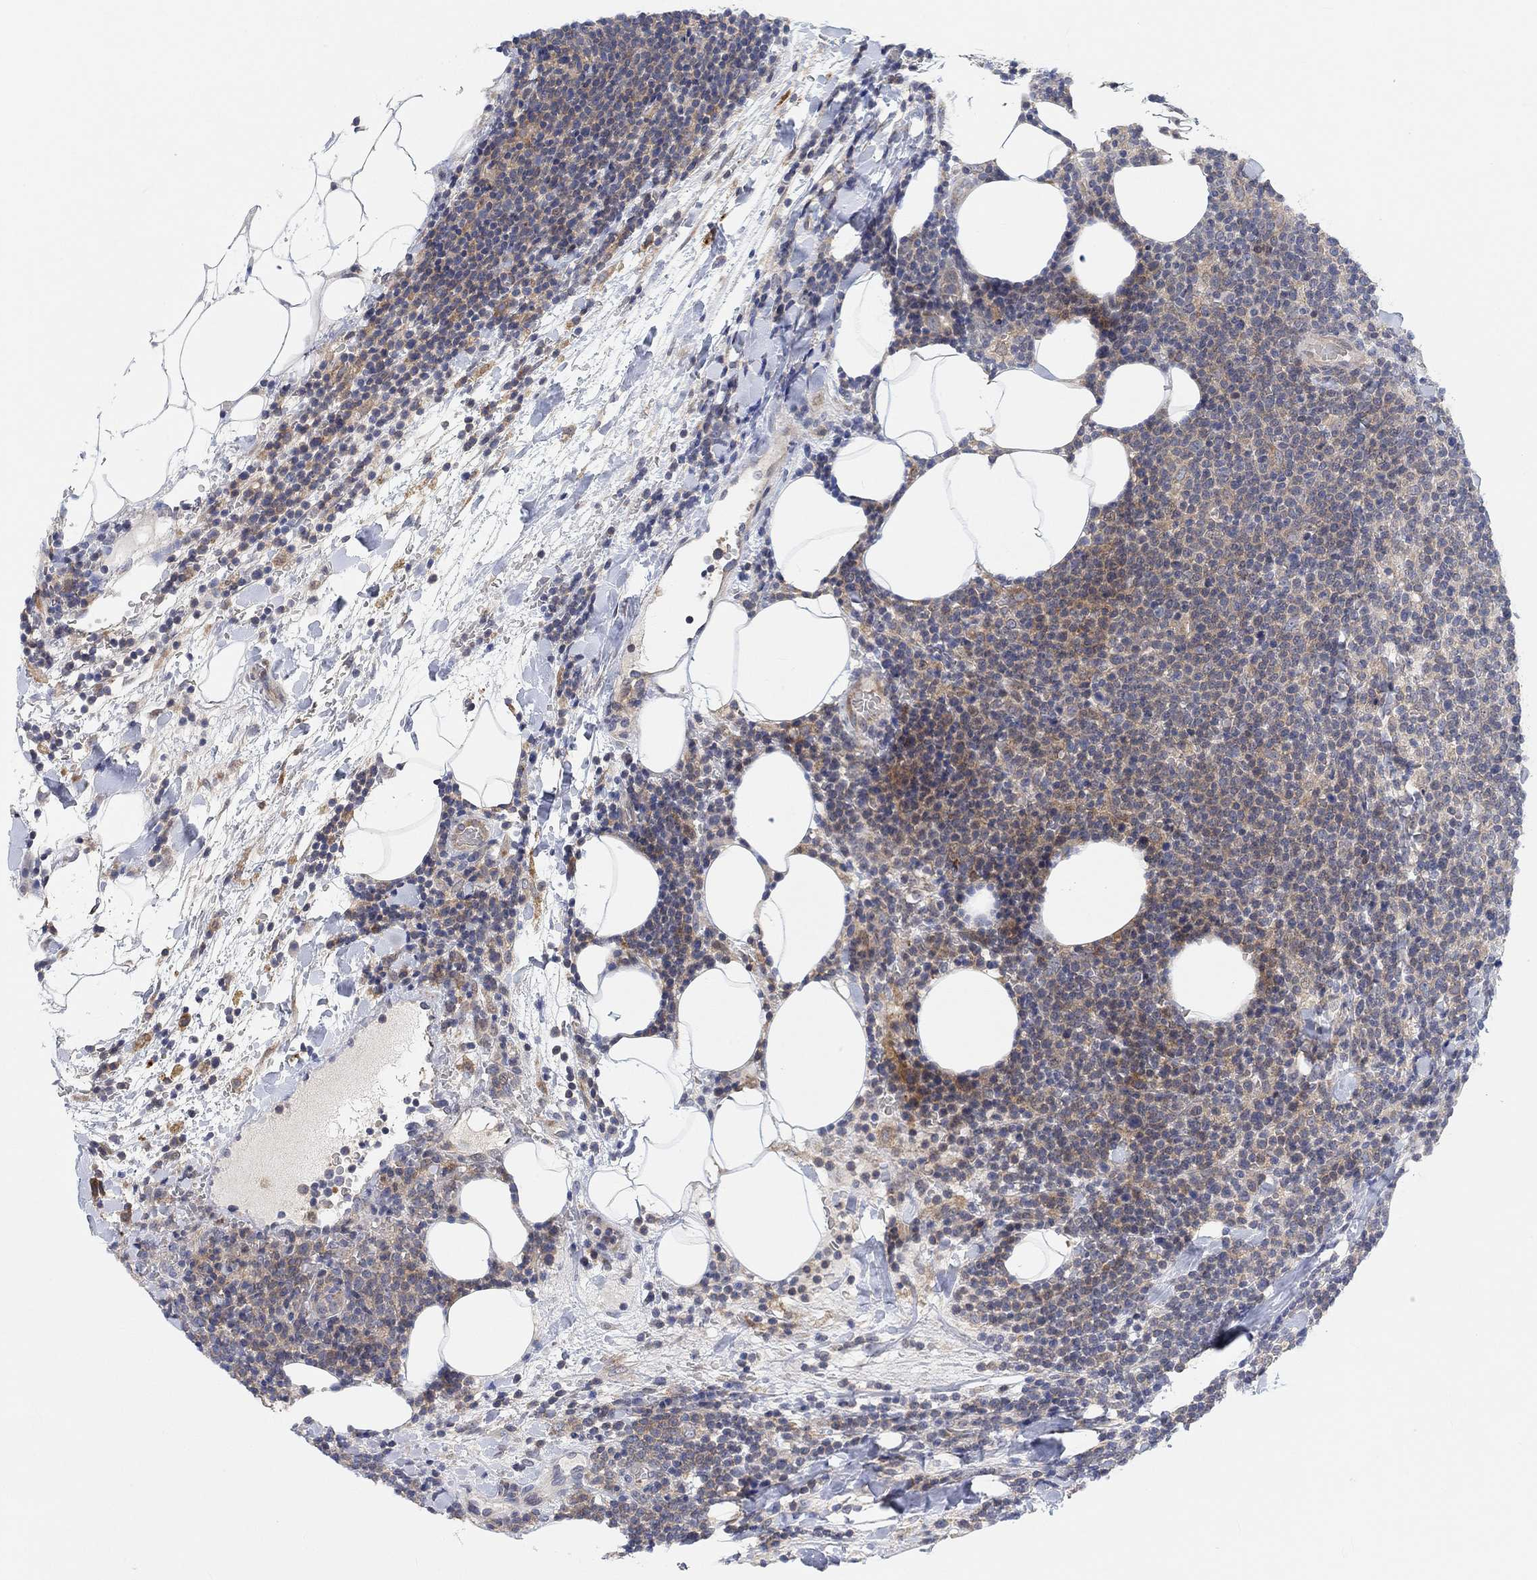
{"staining": {"intensity": "weak", "quantity": "25%-75%", "location": "cytoplasmic/membranous"}, "tissue": "lymphoma", "cell_type": "Tumor cells", "image_type": "cancer", "snomed": [{"axis": "morphology", "description": "Malignant lymphoma, non-Hodgkin's type, High grade"}, {"axis": "topography", "description": "Lymph node"}], "caption": "There is low levels of weak cytoplasmic/membranous positivity in tumor cells of lymphoma, as demonstrated by immunohistochemical staining (brown color).", "gene": "PMFBP1", "patient": {"sex": "male", "age": 61}}